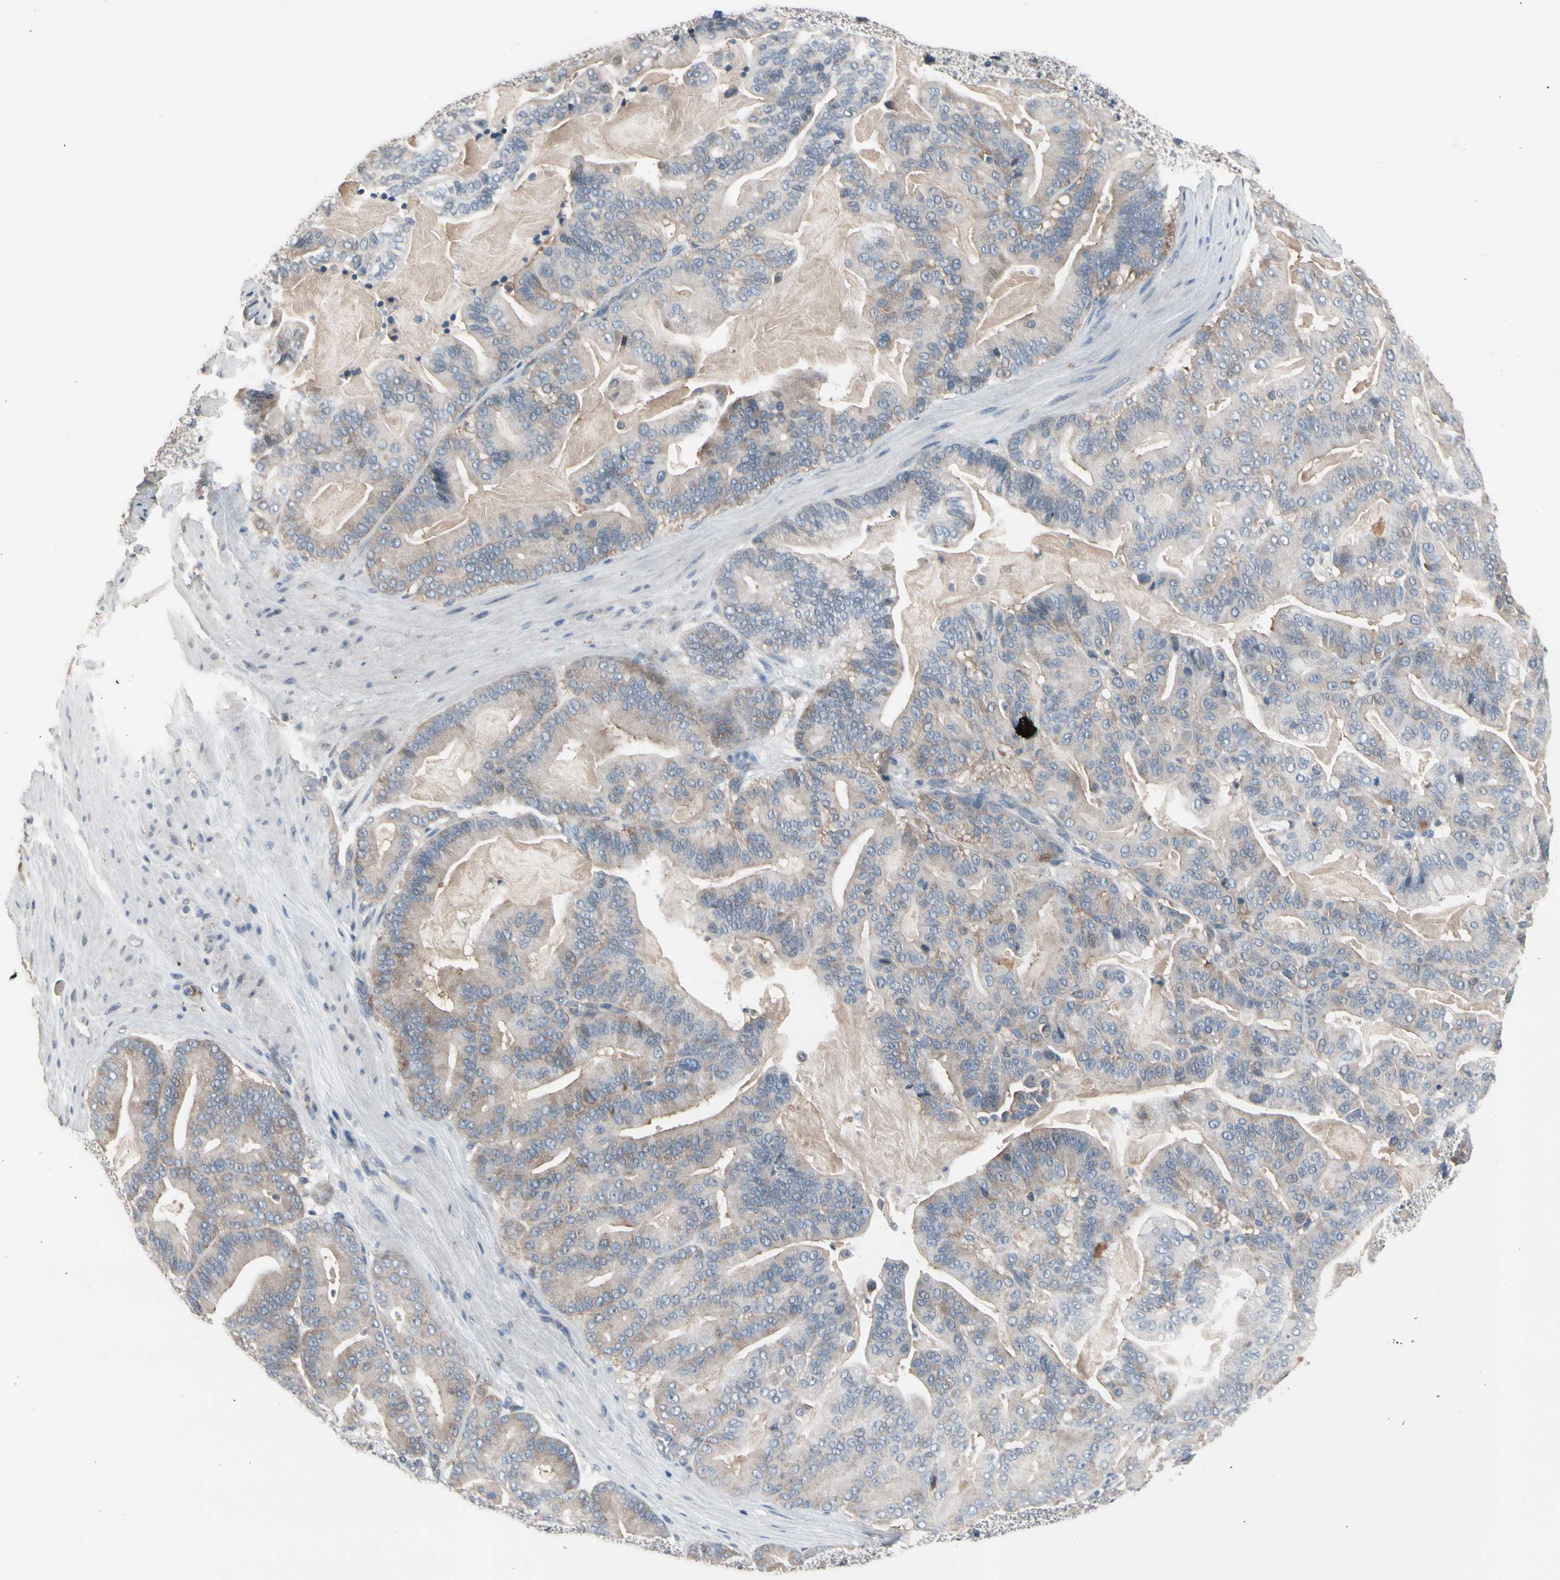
{"staining": {"intensity": "weak", "quantity": ">75%", "location": "cytoplasmic/membranous"}, "tissue": "pancreatic cancer", "cell_type": "Tumor cells", "image_type": "cancer", "snomed": [{"axis": "morphology", "description": "Adenocarcinoma, NOS"}, {"axis": "topography", "description": "Pancreas"}], "caption": "This micrograph demonstrates immunohistochemistry (IHC) staining of human pancreatic adenocarcinoma, with low weak cytoplasmic/membranous expression in about >75% of tumor cells.", "gene": "SV2A", "patient": {"sex": "male", "age": 63}}